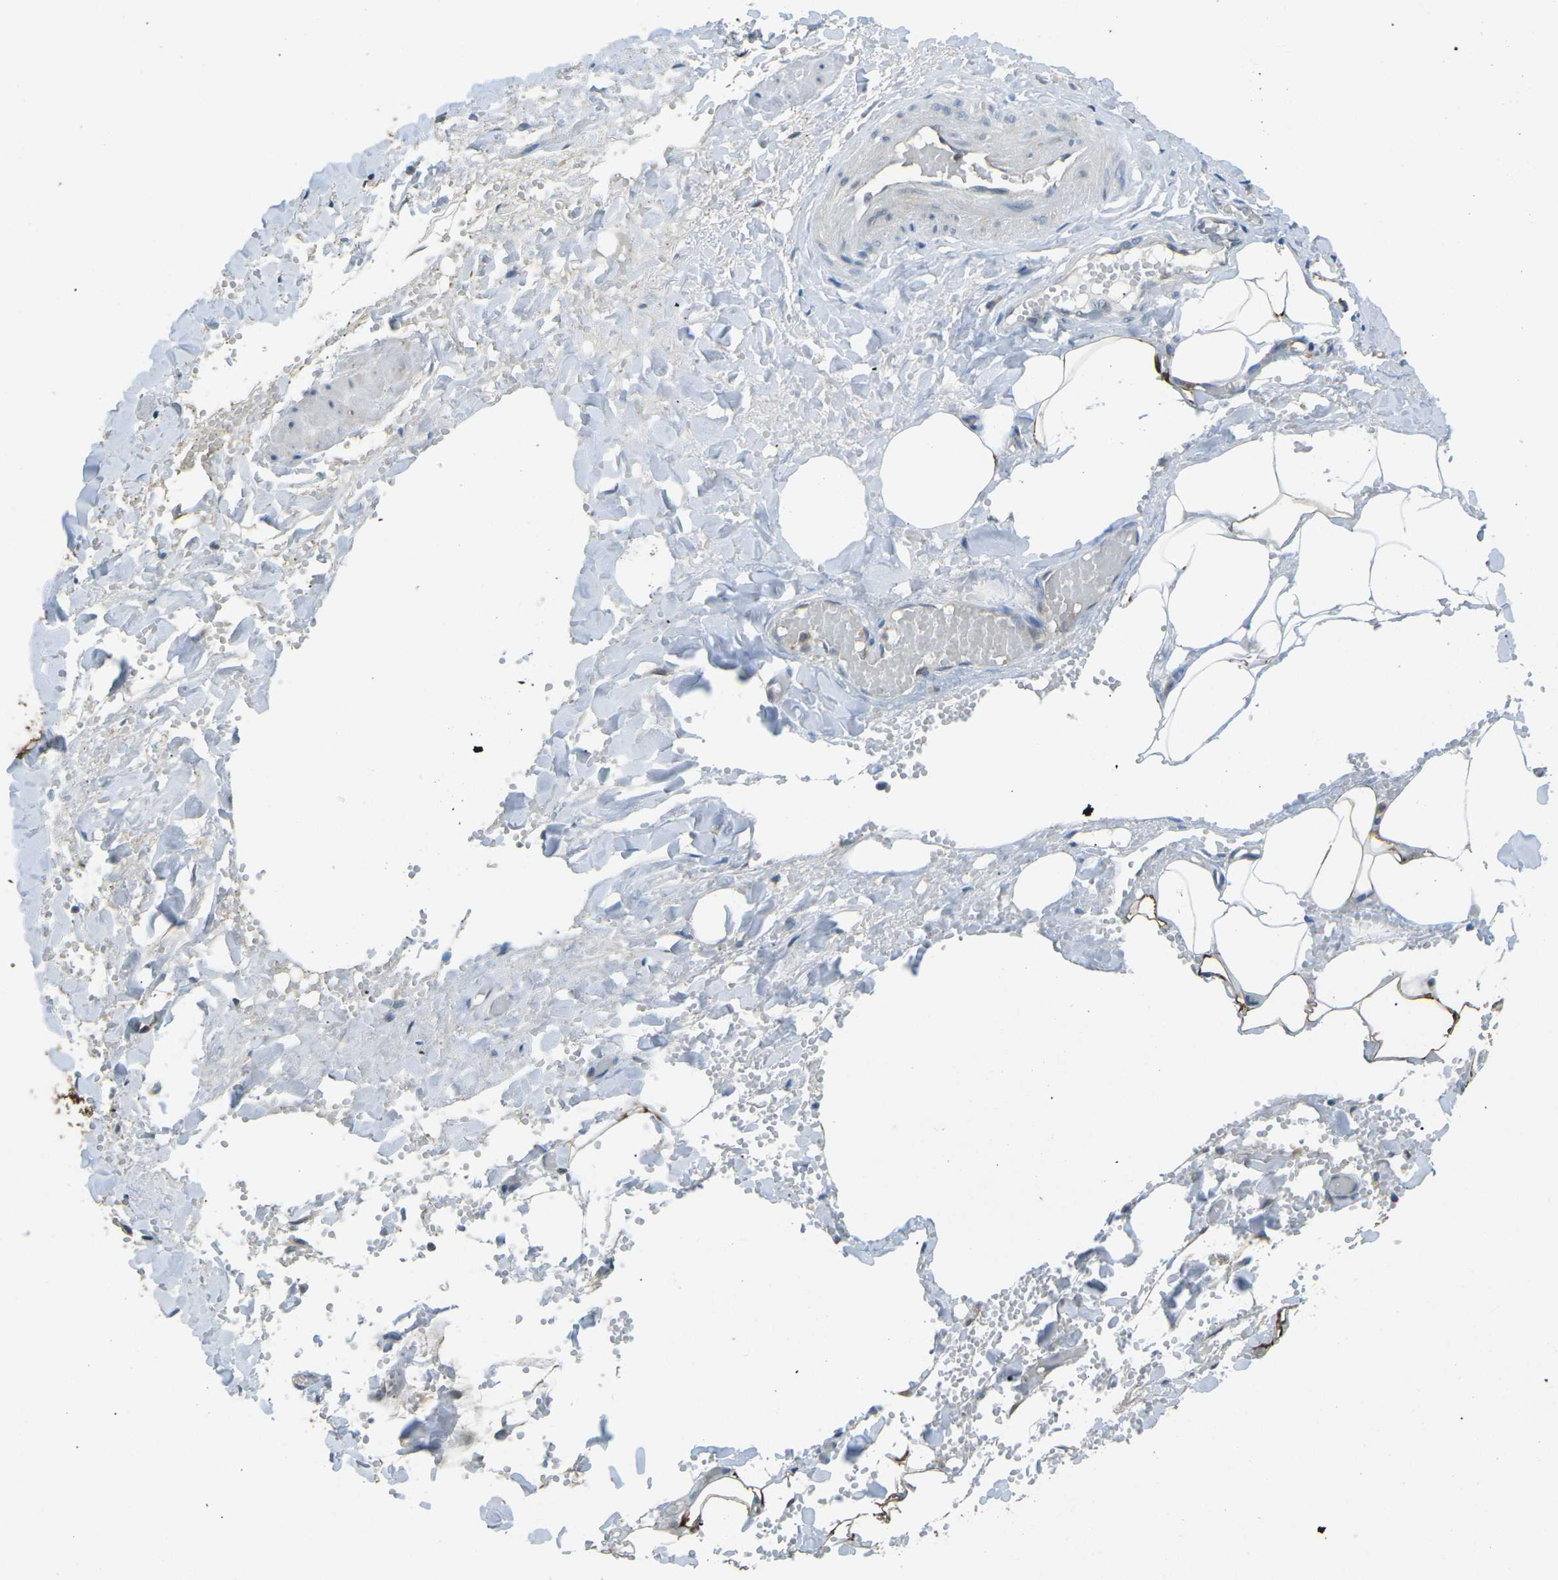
{"staining": {"intensity": "moderate", "quantity": ">75%", "location": "cytoplasmic/membranous"}, "tissue": "adipose tissue", "cell_type": "Adipocytes", "image_type": "normal", "snomed": [{"axis": "morphology", "description": "Normal tissue, NOS"}, {"axis": "topography", "description": "Soft tissue"}, {"axis": "topography", "description": "Vascular tissue"}], "caption": "Immunohistochemical staining of benign human adipose tissue shows >75% levels of moderate cytoplasmic/membranous protein staining in approximately >75% of adipocytes.", "gene": "PIEZO2", "patient": {"sex": "female", "age": 35}}